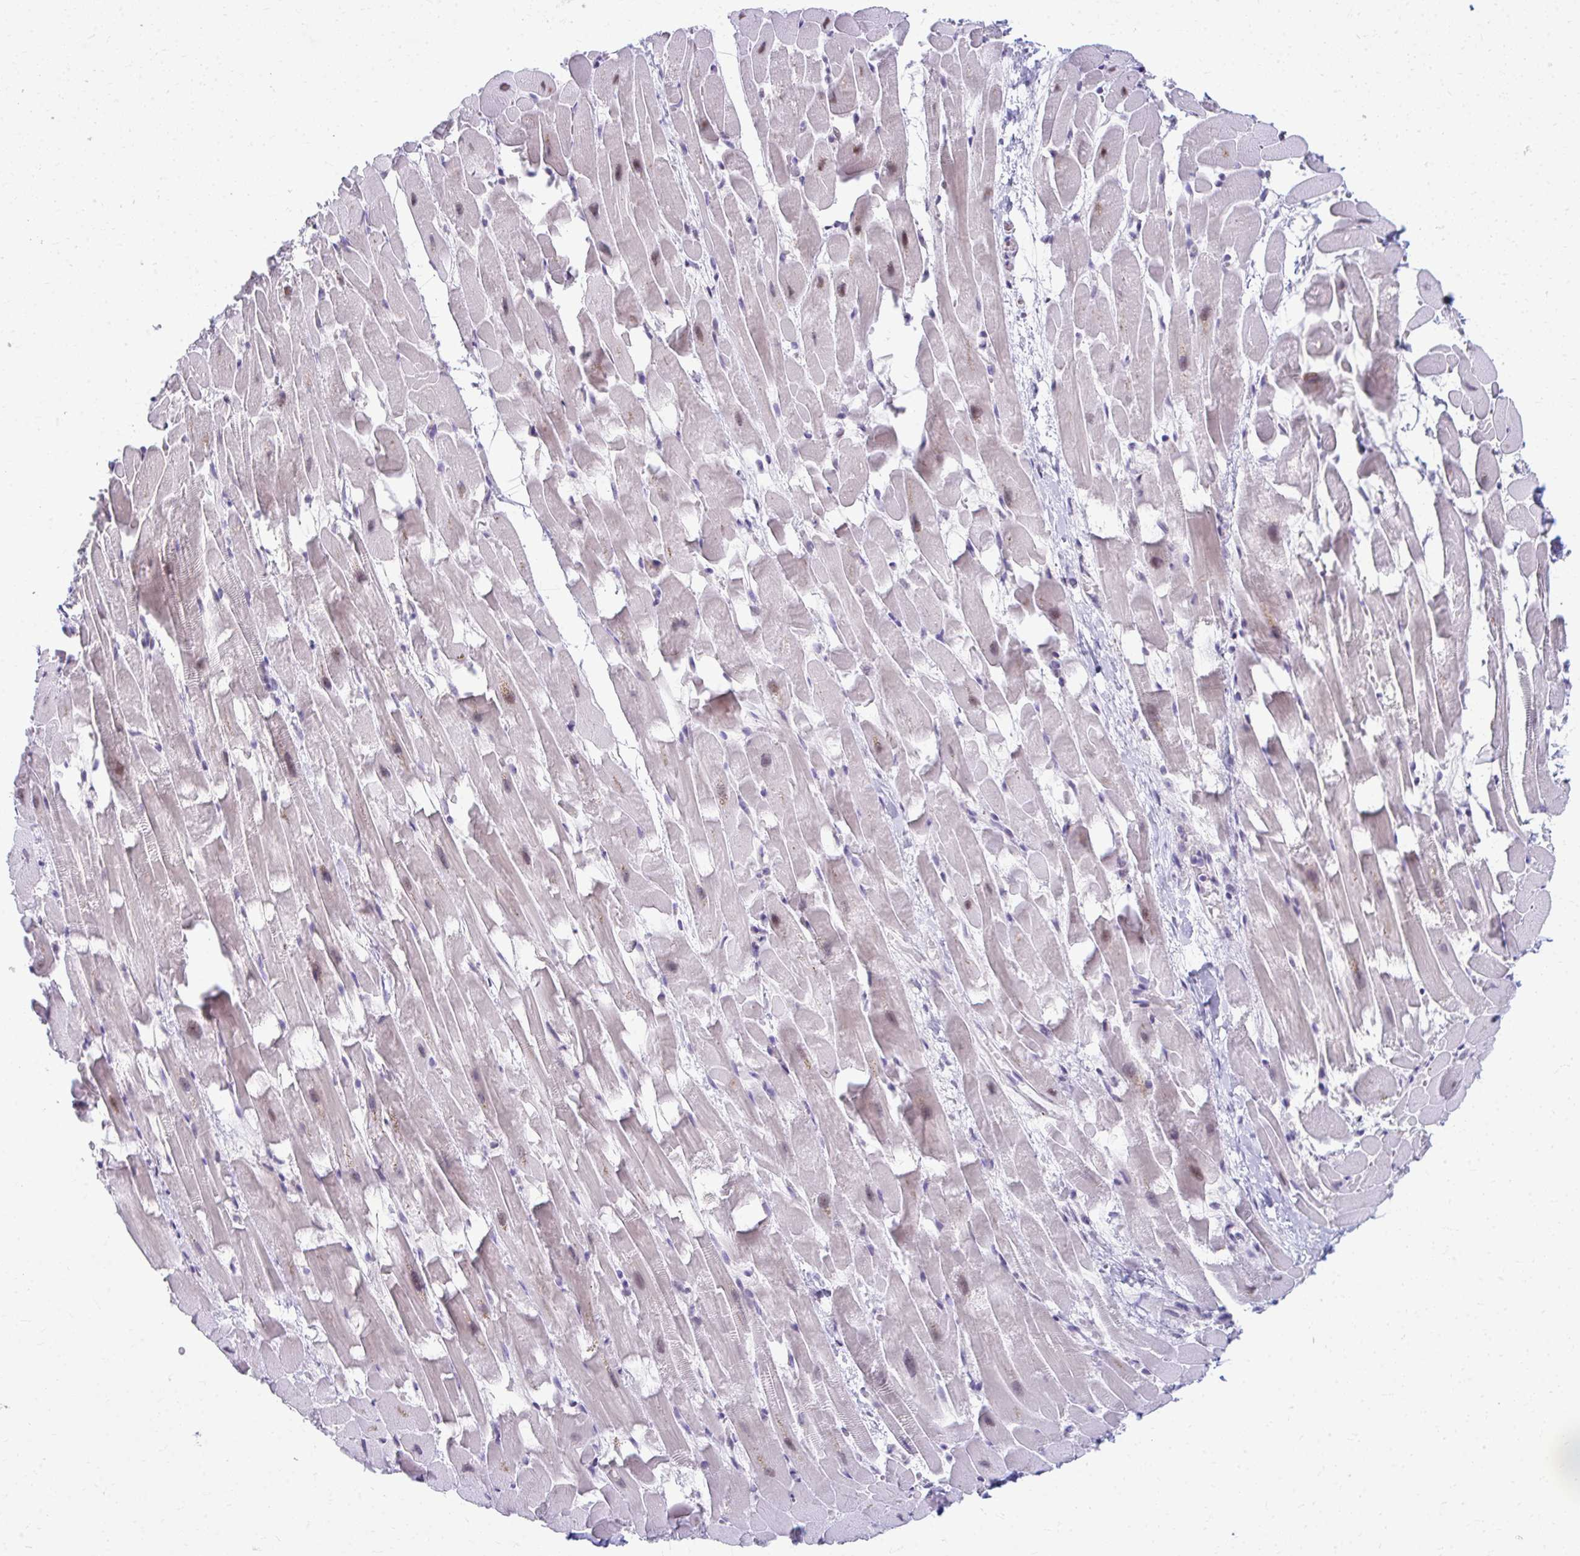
{"staining": {"intensity": "weak", "quantity": "25%-75%", "location": "cytoplasmic/membranous,nuclear"}, "tissue": "heart muscle", "cell_type": "Cardiomyocytes", "image_type": "normal", "snomed": [{"axis": "morphology", "description": "Normal tissue, NOS"}, {"axis": "topography", "description": "Heart"}], "caption": "Immunohistochemical staining of unremarkable human heart muscle exhibits weak cytoplasmic/membranous,nuclear protein staining in approximately 25%-75% of cardiomyocytes.", "gene": "MAF1", "patient": {"sex": "male", "age": 37}}